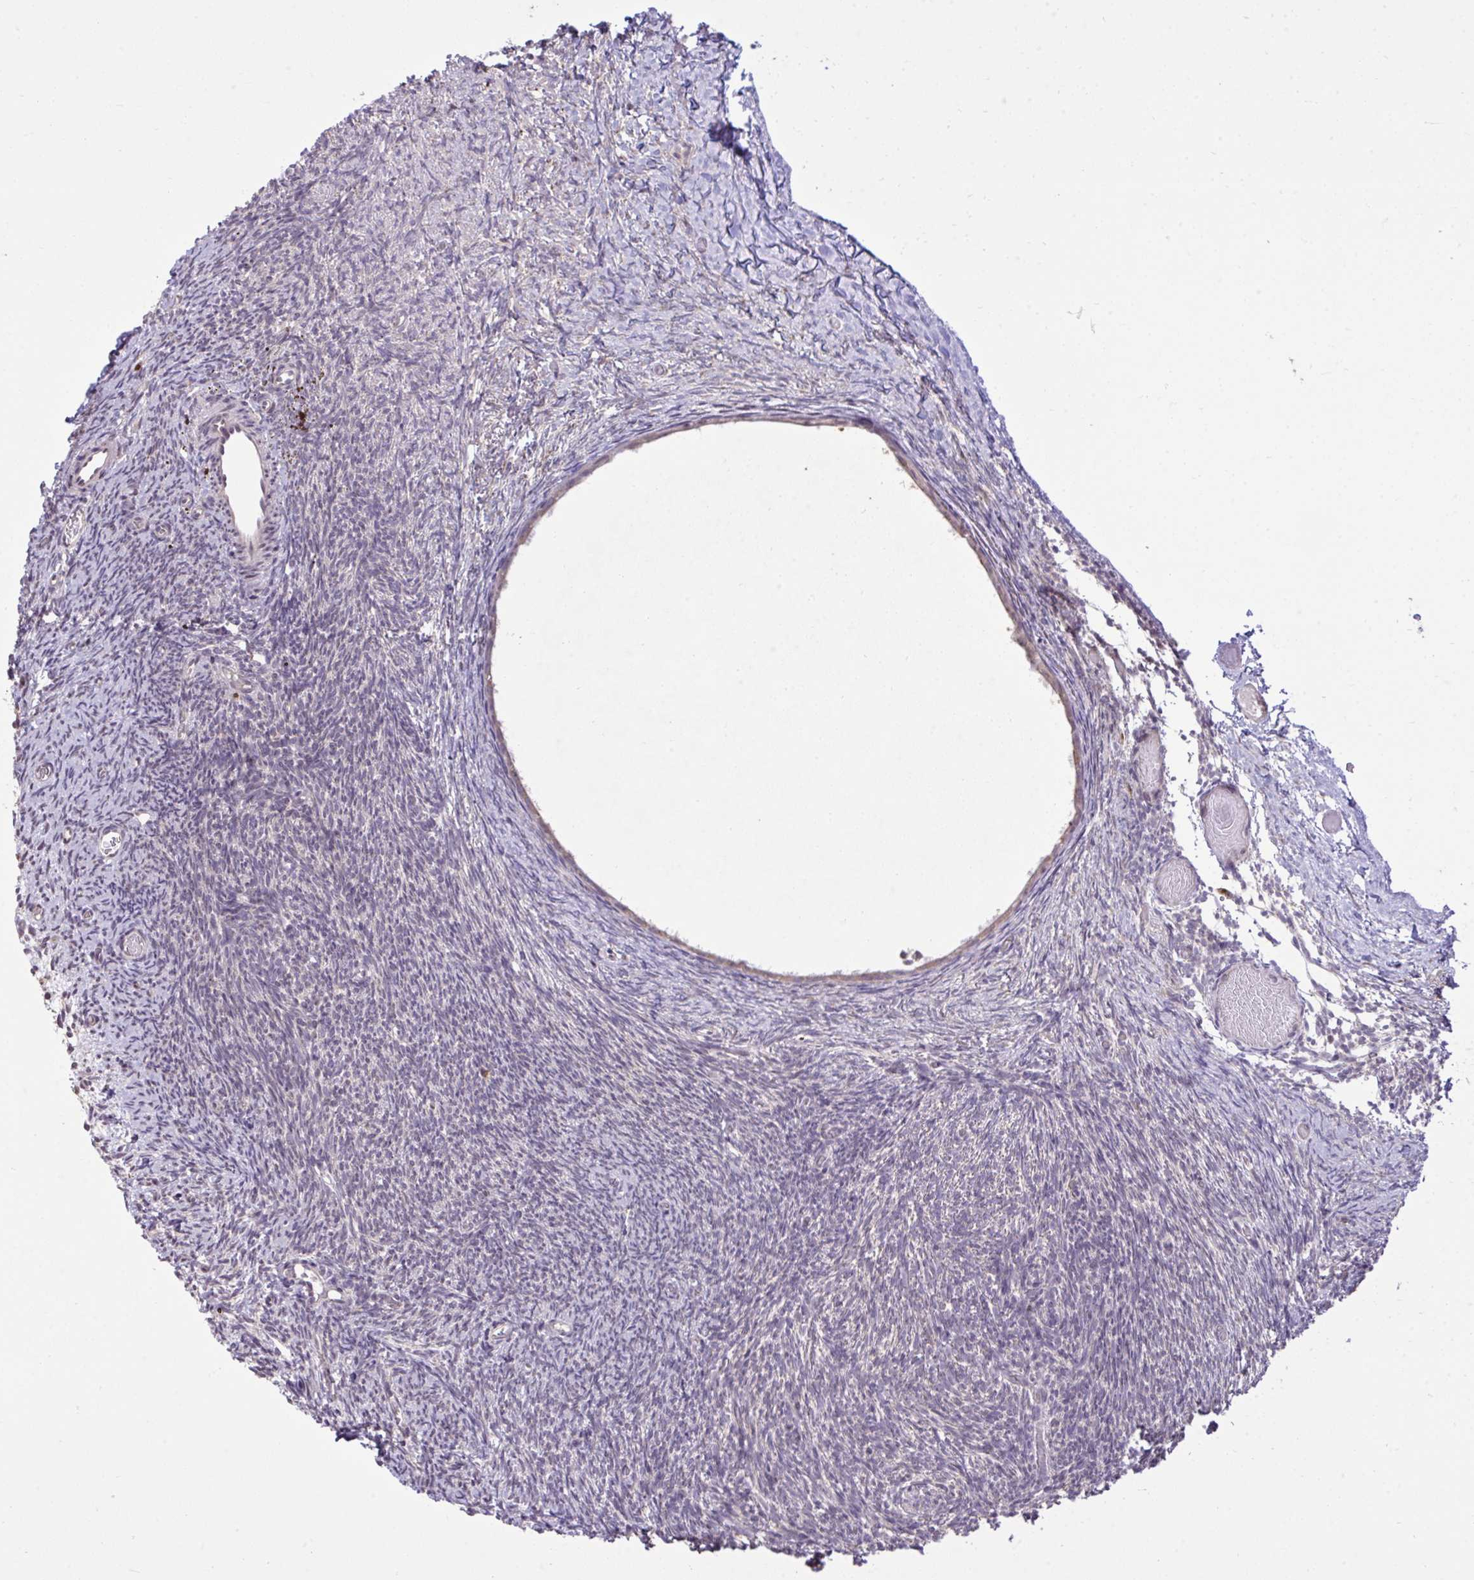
{"staining": {"intensity": "negative", "quantity": "none", "location": "none"}, "tissue": "ovary", "cell_type": "Follicle cells", "image_type": "normal", "snomed": [{"axis": "morphology", "description": "Normal tissue, NOS"}, {"axis": "topography", "description": "Ovary"}], "caption": "IHC photomicrograph of normal ovary: human ovary stained with DAB (3,3'-diaminobenzidine) shows no significant protein positivity in follicle cells. The staining is performed using DAB (3,3'-diaminobenzidine) brown chromogen with nuclei counter-stained in using hematoxylin.", "gene": "CYP20A1", "patient": {"sex": "female", "age": 39}}